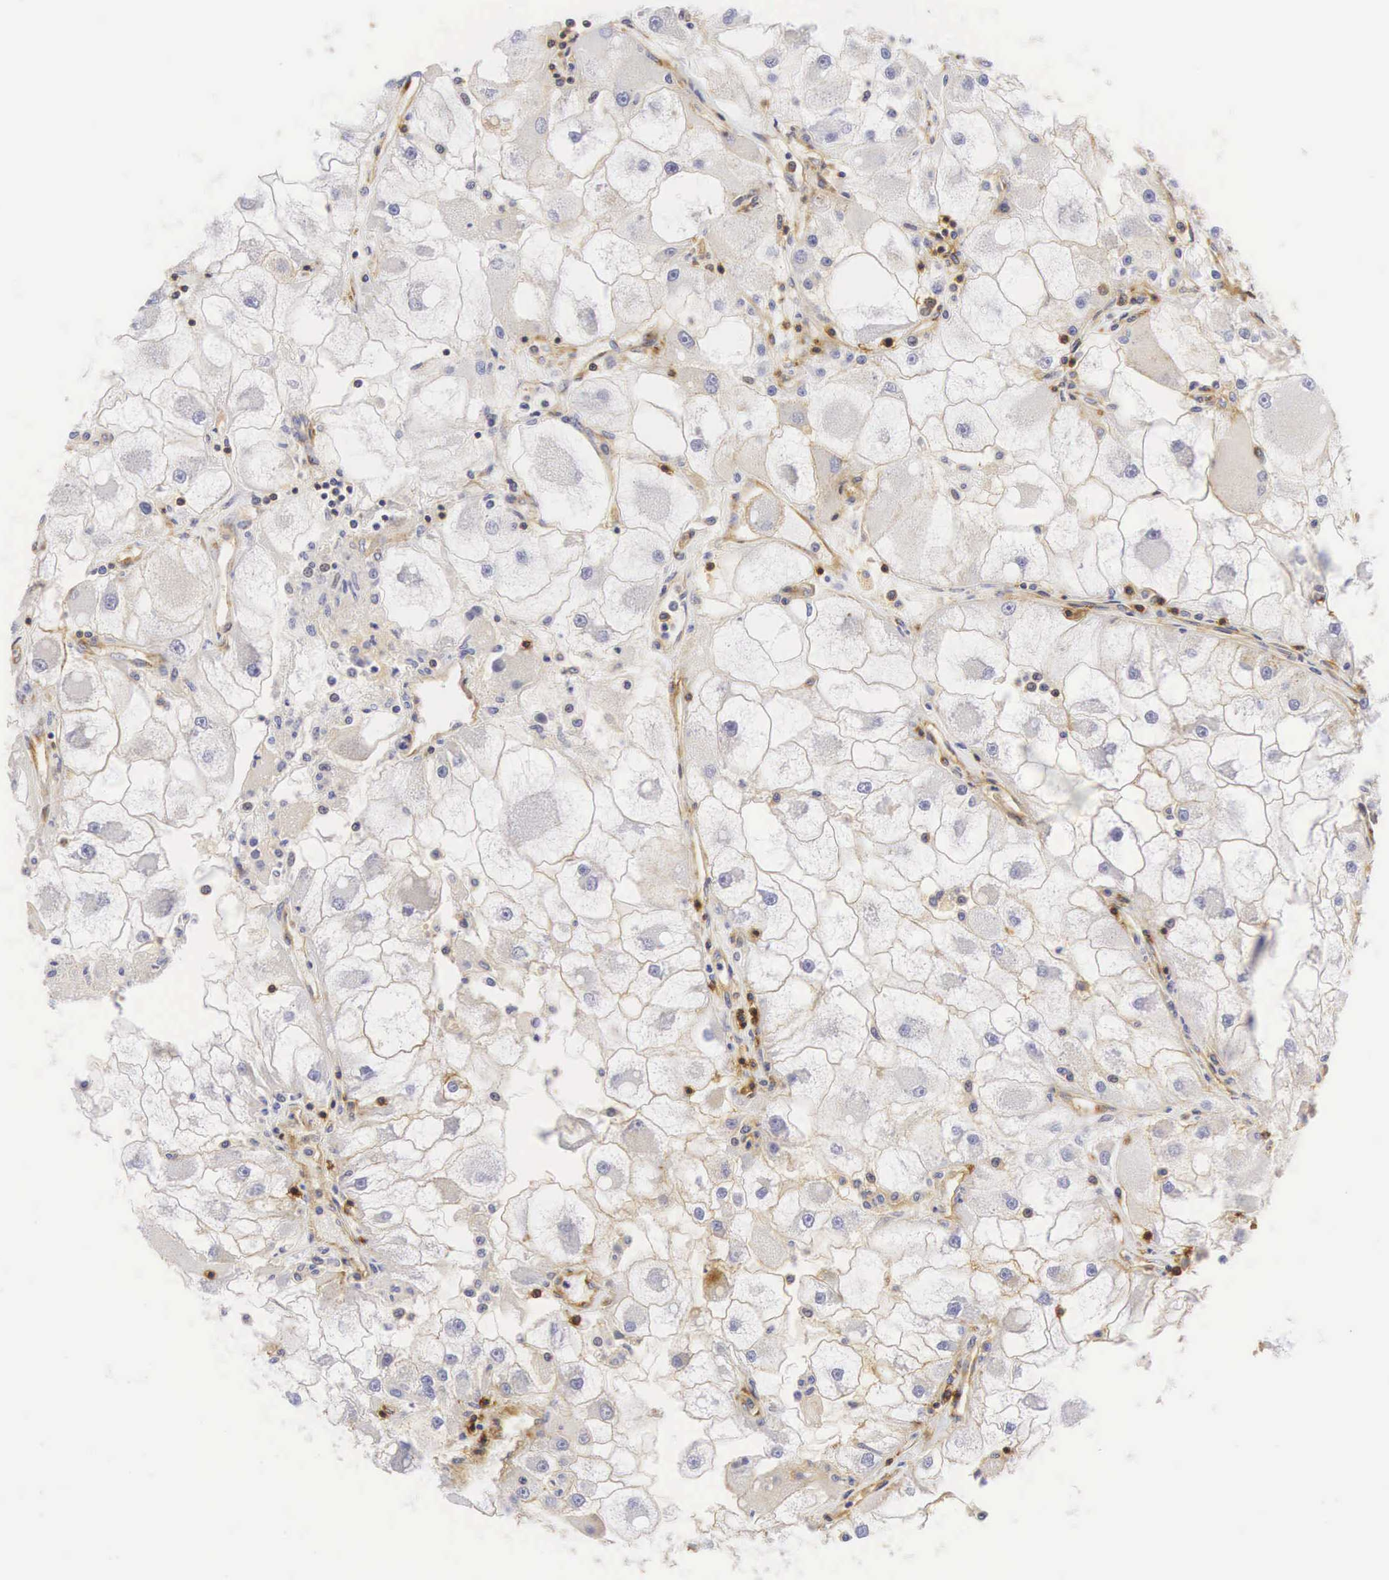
{"staining": {"intensity": "negative", "quantity": "none", "location": "none"}, "tissue": "renal cancer", "cell_type": "Tumor cells", "image_type": "cancer", "snomed": [{"axis": "morphology", "description": "Adenocarcinoma, NOS"}, {"axis": "topography", "description": "Kidney"}], "caption": "Human renal cancer stained for a protein using immunohistochemistry (IHC) demonstrates no staining in tumor cells.", "gene": "CD99", "patient": {"sex": "female", "age": 73}}